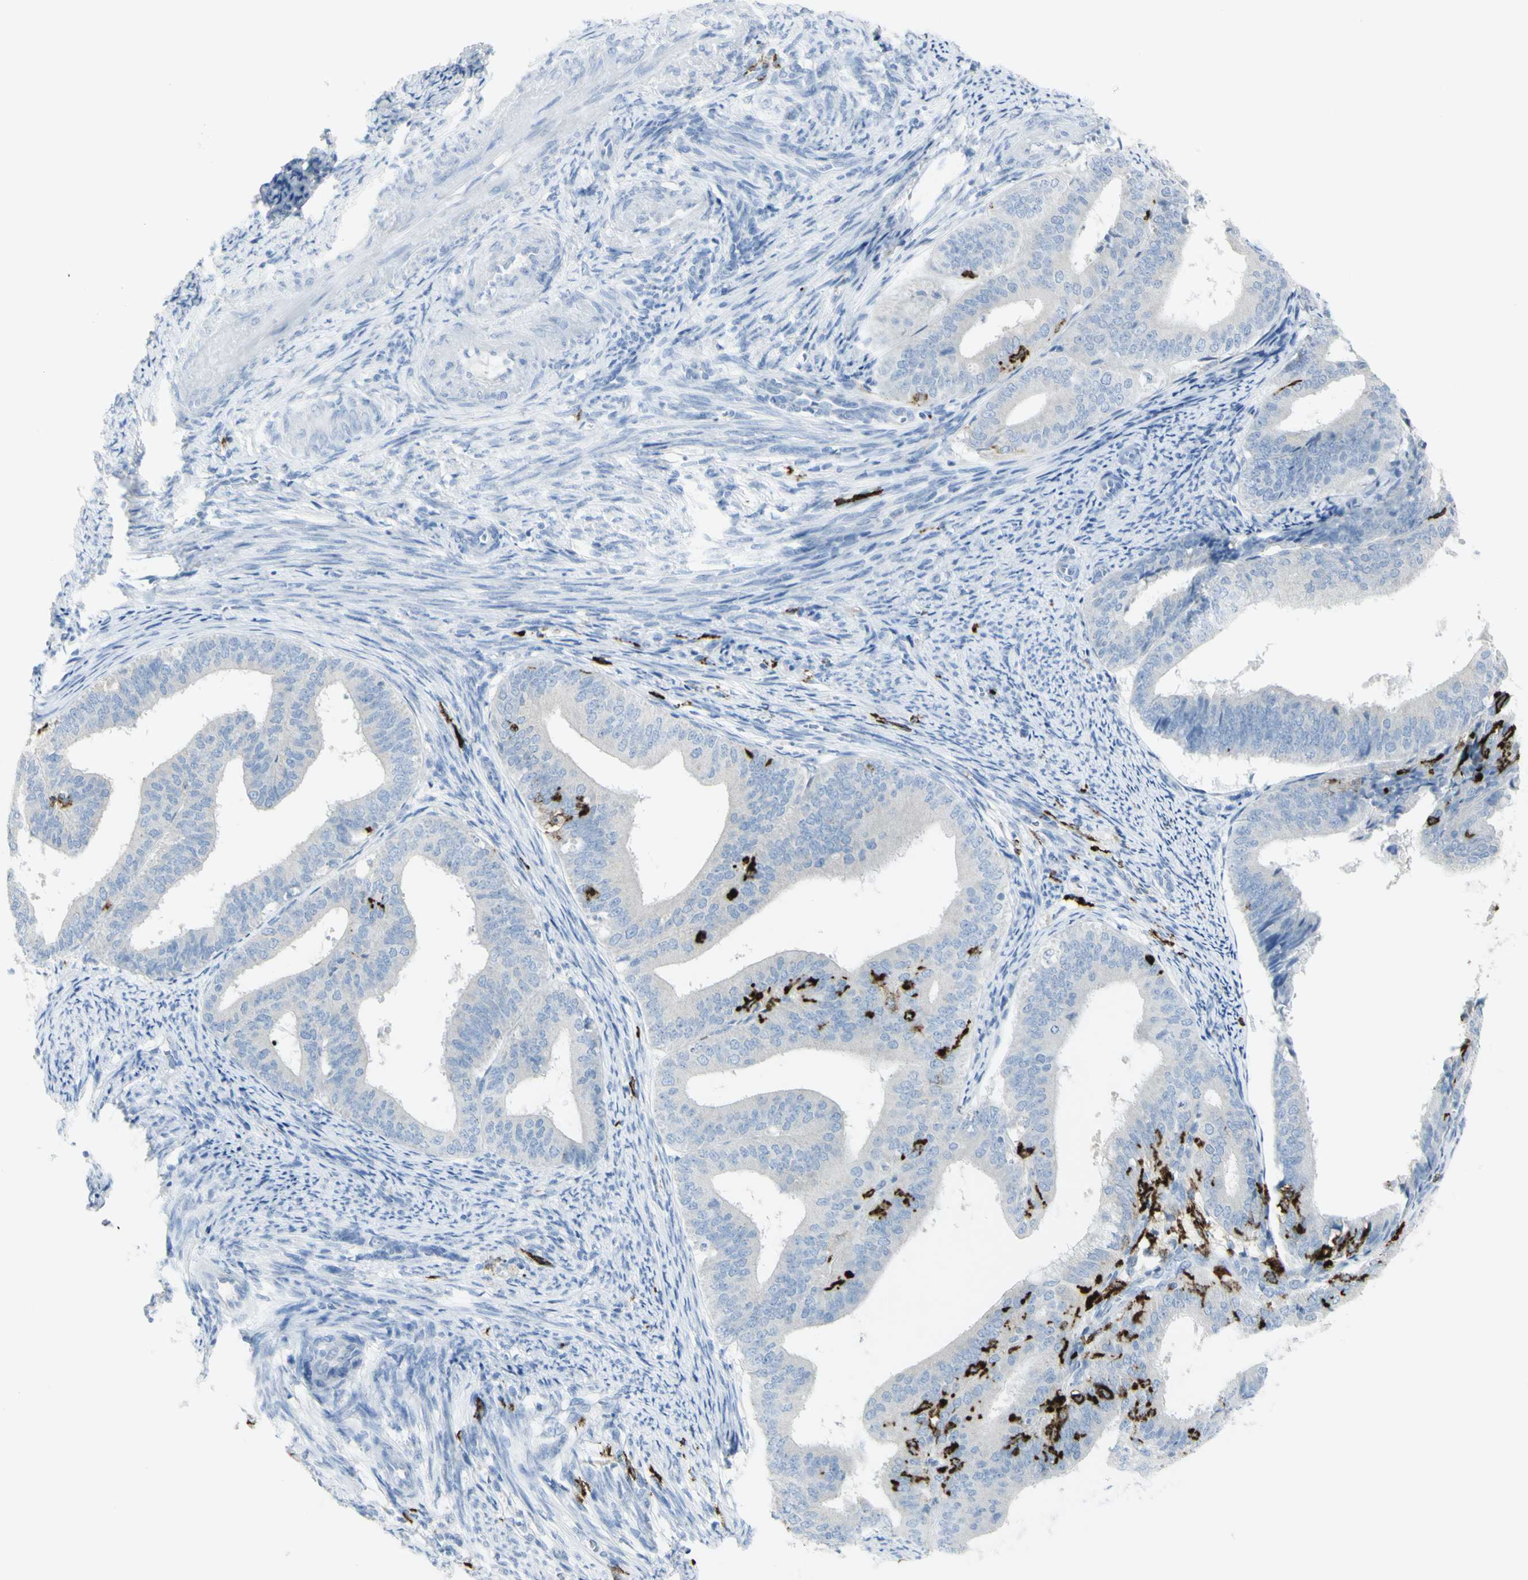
{"staining": {"intensity": "negative", "quantity": "none", "location": "none"}, "tissue": "endometrial cancer", "cell_type": "Tumor cells", "image_type": "cancer", "snomed": [{"axis": "morphology", "description": "Adenocarcinoma, NOS"}, {"axis": "topography", "description": "Endometrium"}], "caption": "This histopathology image is of endometrial cancer stained with immunohistochemistry to label a protein in brown with the nuclei are counter-stained blue. There is no positivity in tumor cells. (Immunohistochemistry (ihc), brightfield microscopy, high magnification).", "gene": "CD207", "patient": {"sex": "female", "age": 63}}